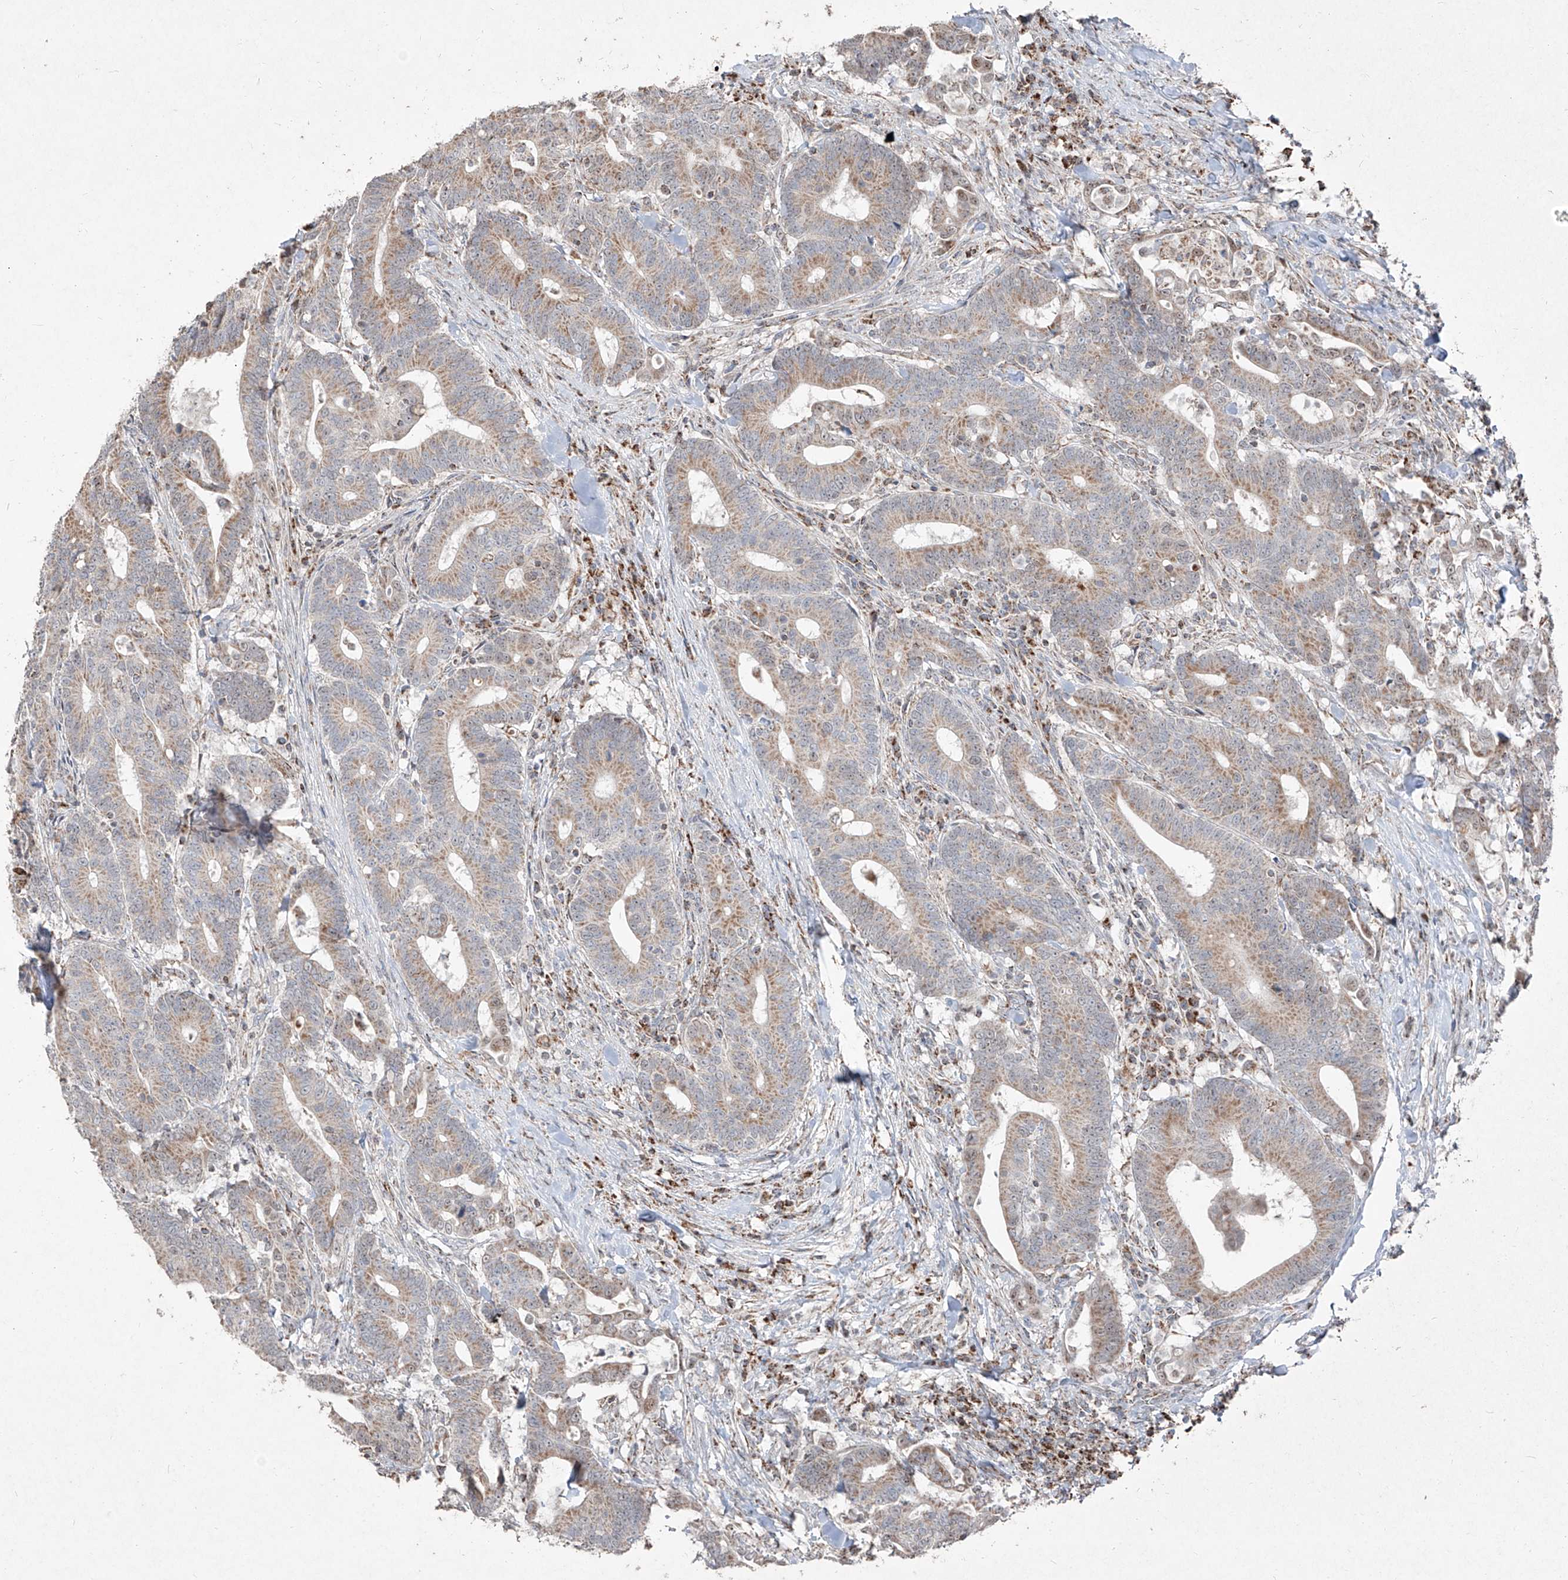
{"staining": {"intensity": "weak", "quantity": ">75%", "location": "cytoplasmic/membranous"}, "tissue": "colorectal cancer", "cell_type": "Tumor cells", "image_type": "cancer", "snomed": [{"axis": "morphology", "description": "Adenocarcinoma, NOS"}, {"axis": "topography", "description": "Colon"}], "caption": "This is an image of immunohistochemistry staining of colorectal cancer (adenocarcinoma), which shows weak positivity in the cytoplasmic/membranous of tumor cells.", "gene": "NDUFB3", "patient": {"sex": "female", "age": 66}}